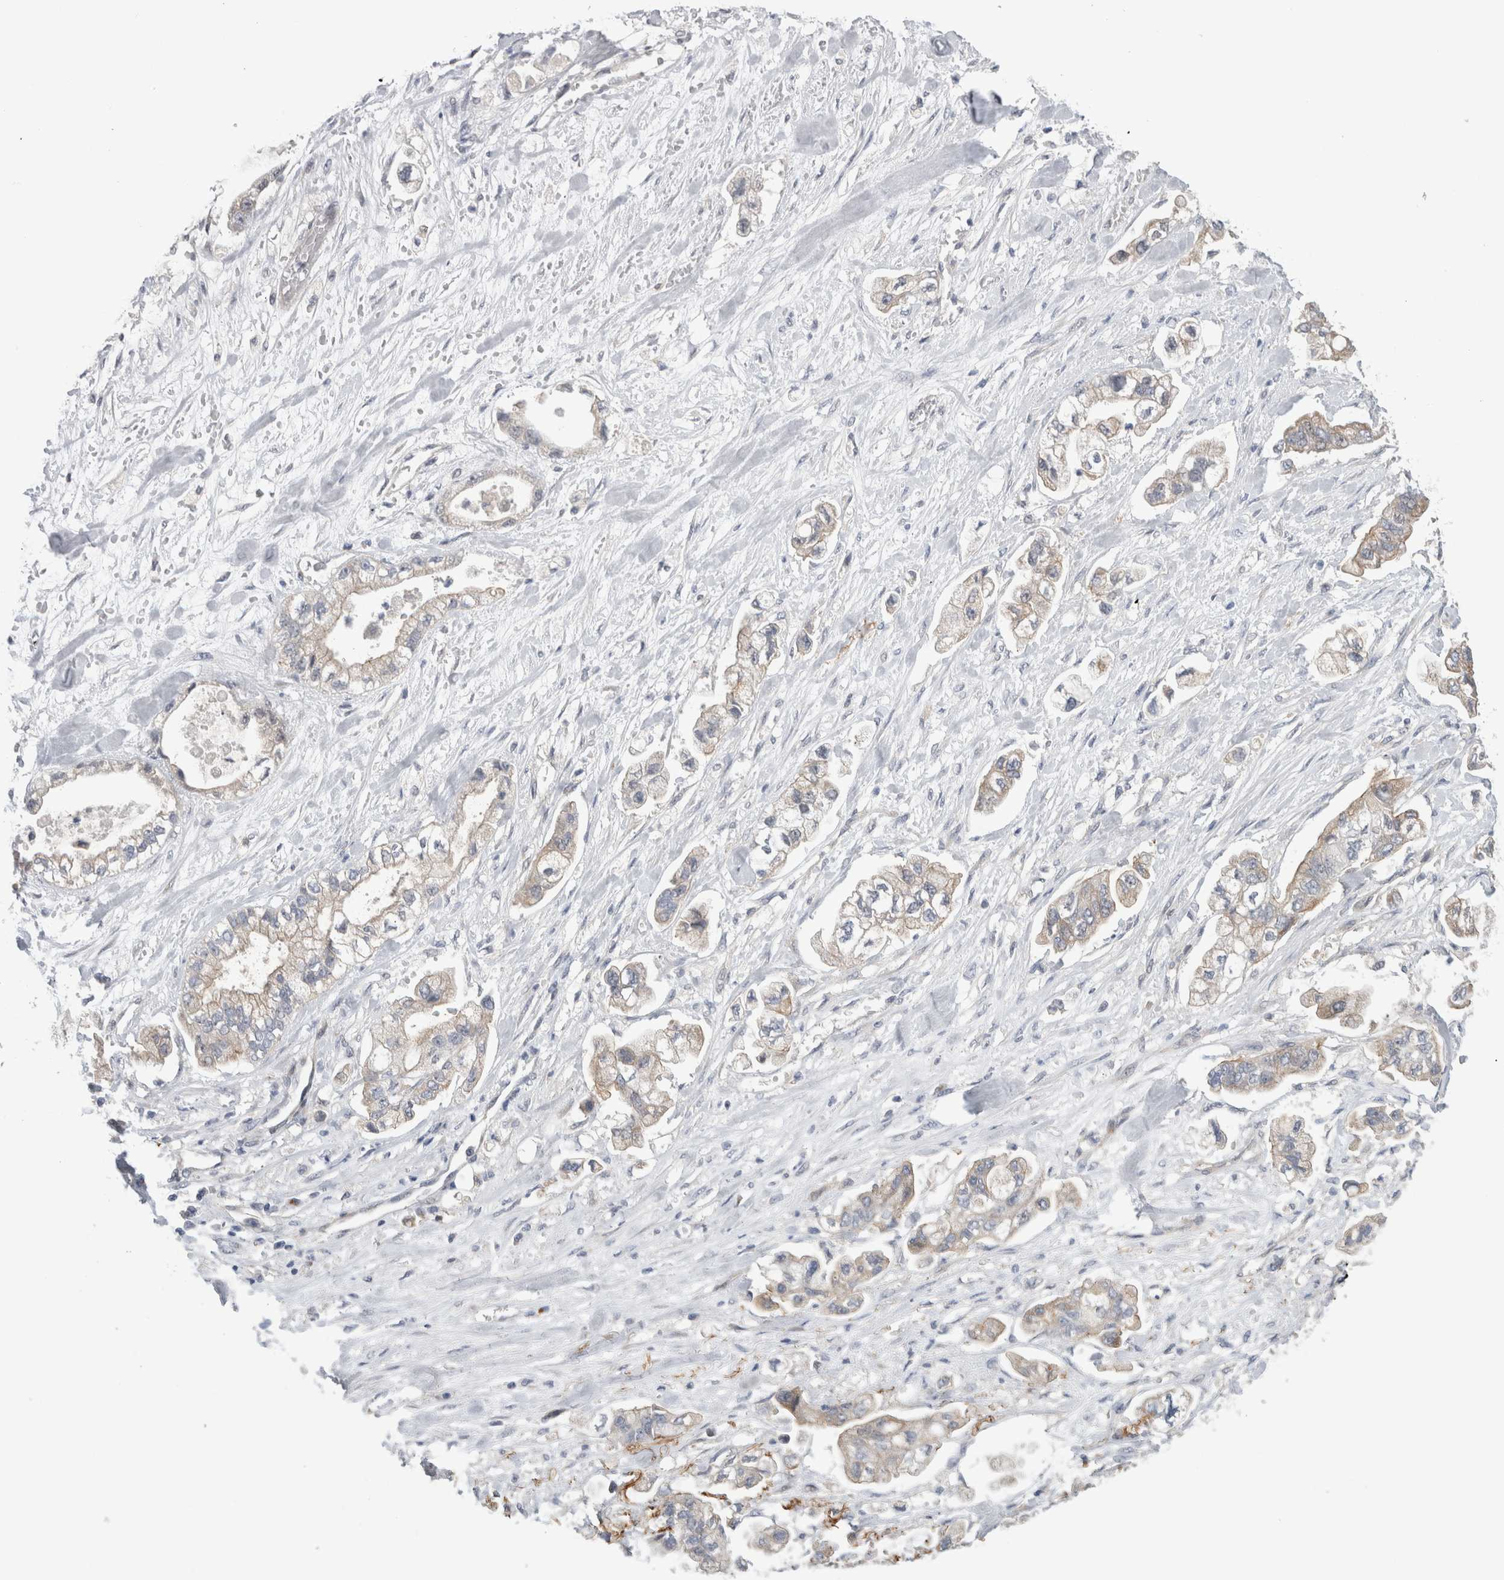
{"staining": {"intensity": "weak", "quantity": "<25%", "location": "cytoplasmic/membranous"}, "tissue": "stomach cancer", "cell_type": "Tumor cells", "image_type": "cancer", "snomed": [{"axis": "morphology", "description": "Normal tissue, NOS"}, {"axis": "morphology", "description": "Adenocarcinoma, NOS"}, {"axis": "topography", "description": "Stomach"}], "caption": "This is an IHC micrograph of stomach adenocarcinoma. There is no positivity in tumor cells.", "gene": "TAFA5", "patient": {"sex": "male", "age": 62}}